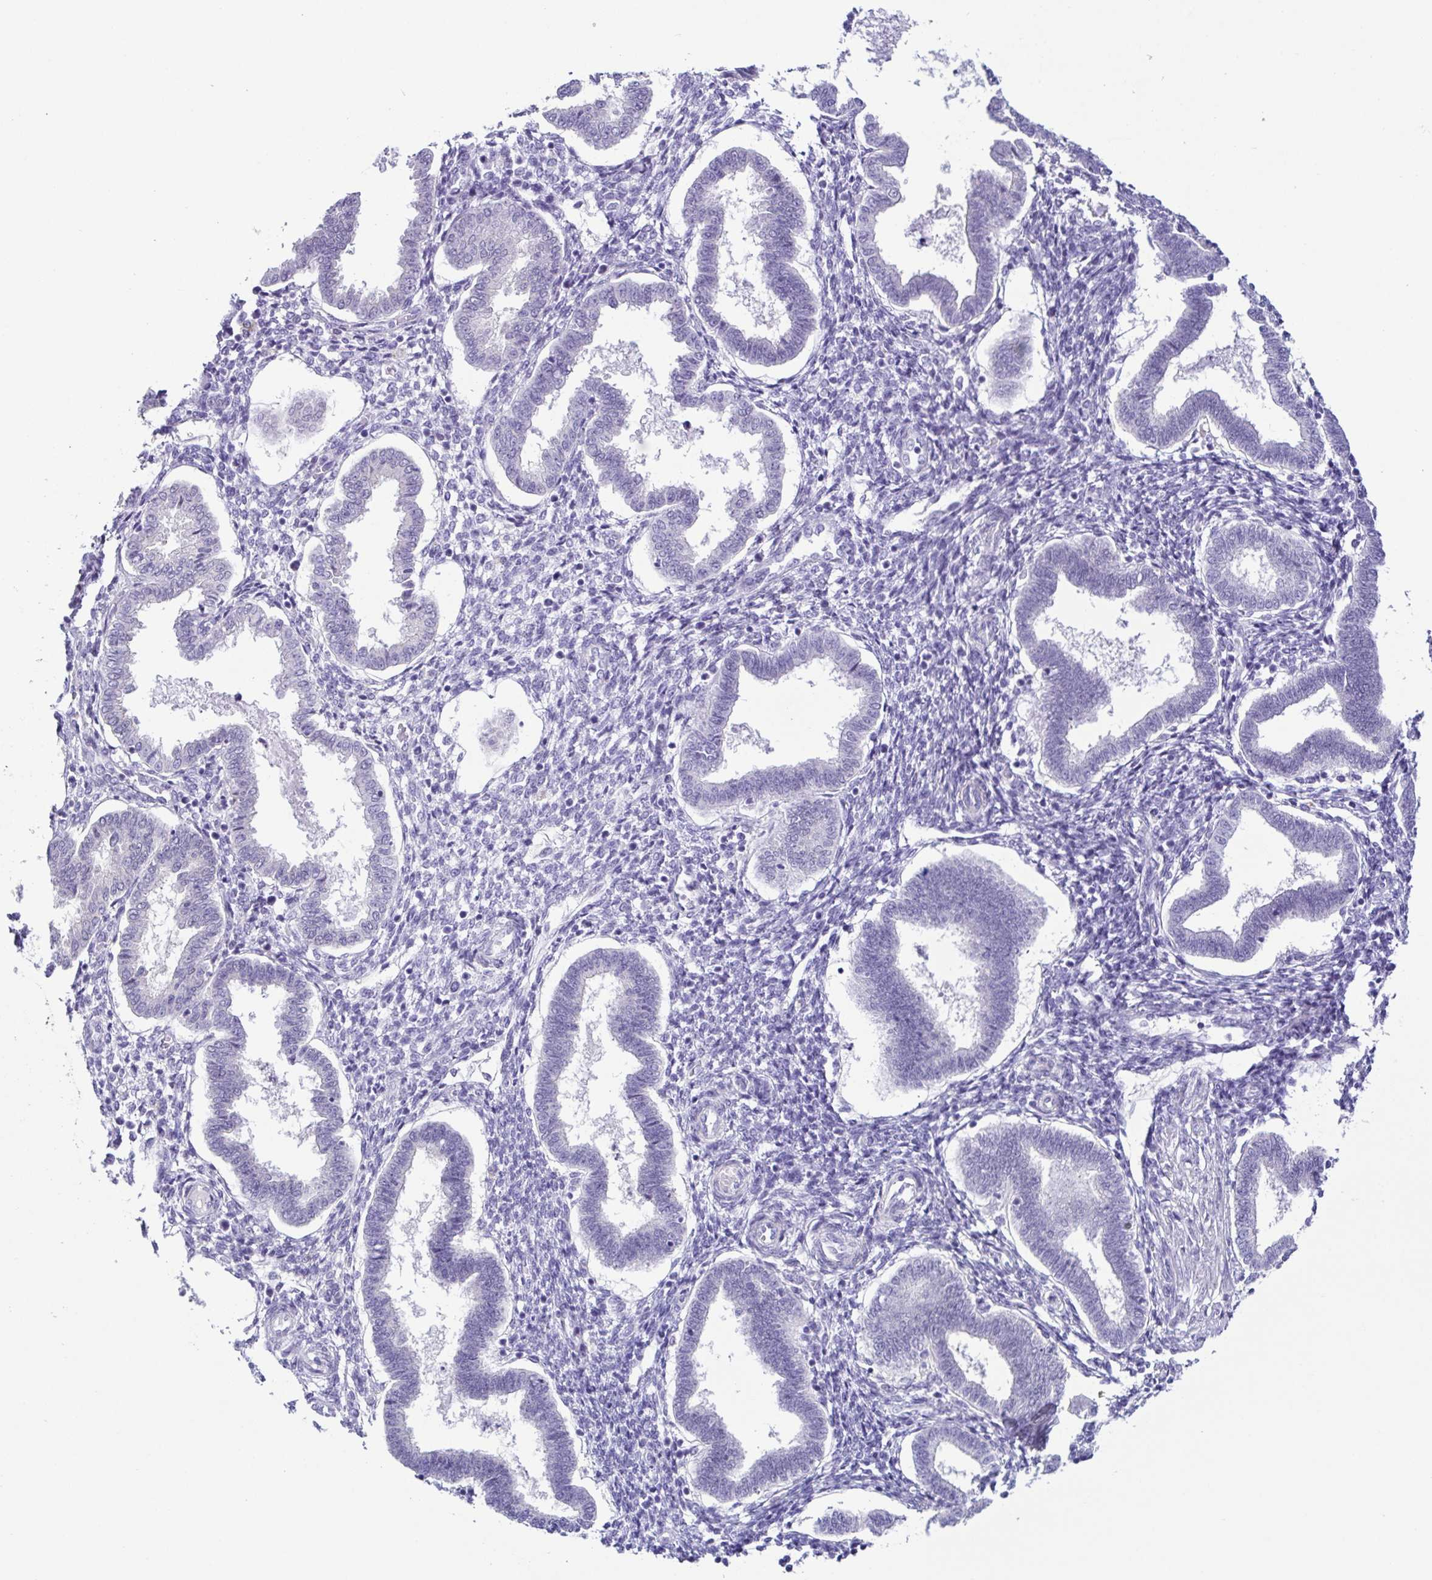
{"staining": {"intensity": "negative", "quantity": "none", "location": "none"}, "tissue": "endometrium", "cell_type": "Cells in endometrial stroma", "image_type": "normal", "snomed": [{"axis": "morphology", "description": "Normal tissue, NOS"}, {"axis": "topography", "description": "Endometrium"}], "caption": "This image is of normal endometrium stained with IHC to label a protein in brown with the nuclei are counter-stained blue. There is no positivity in cells in endometrial stroma. (DAB (3,3'-diaminobenzidine) IHC with hematoxylin counter stain).", "gene": "TERT", "patient": {"sex": "female", "age": 24}}